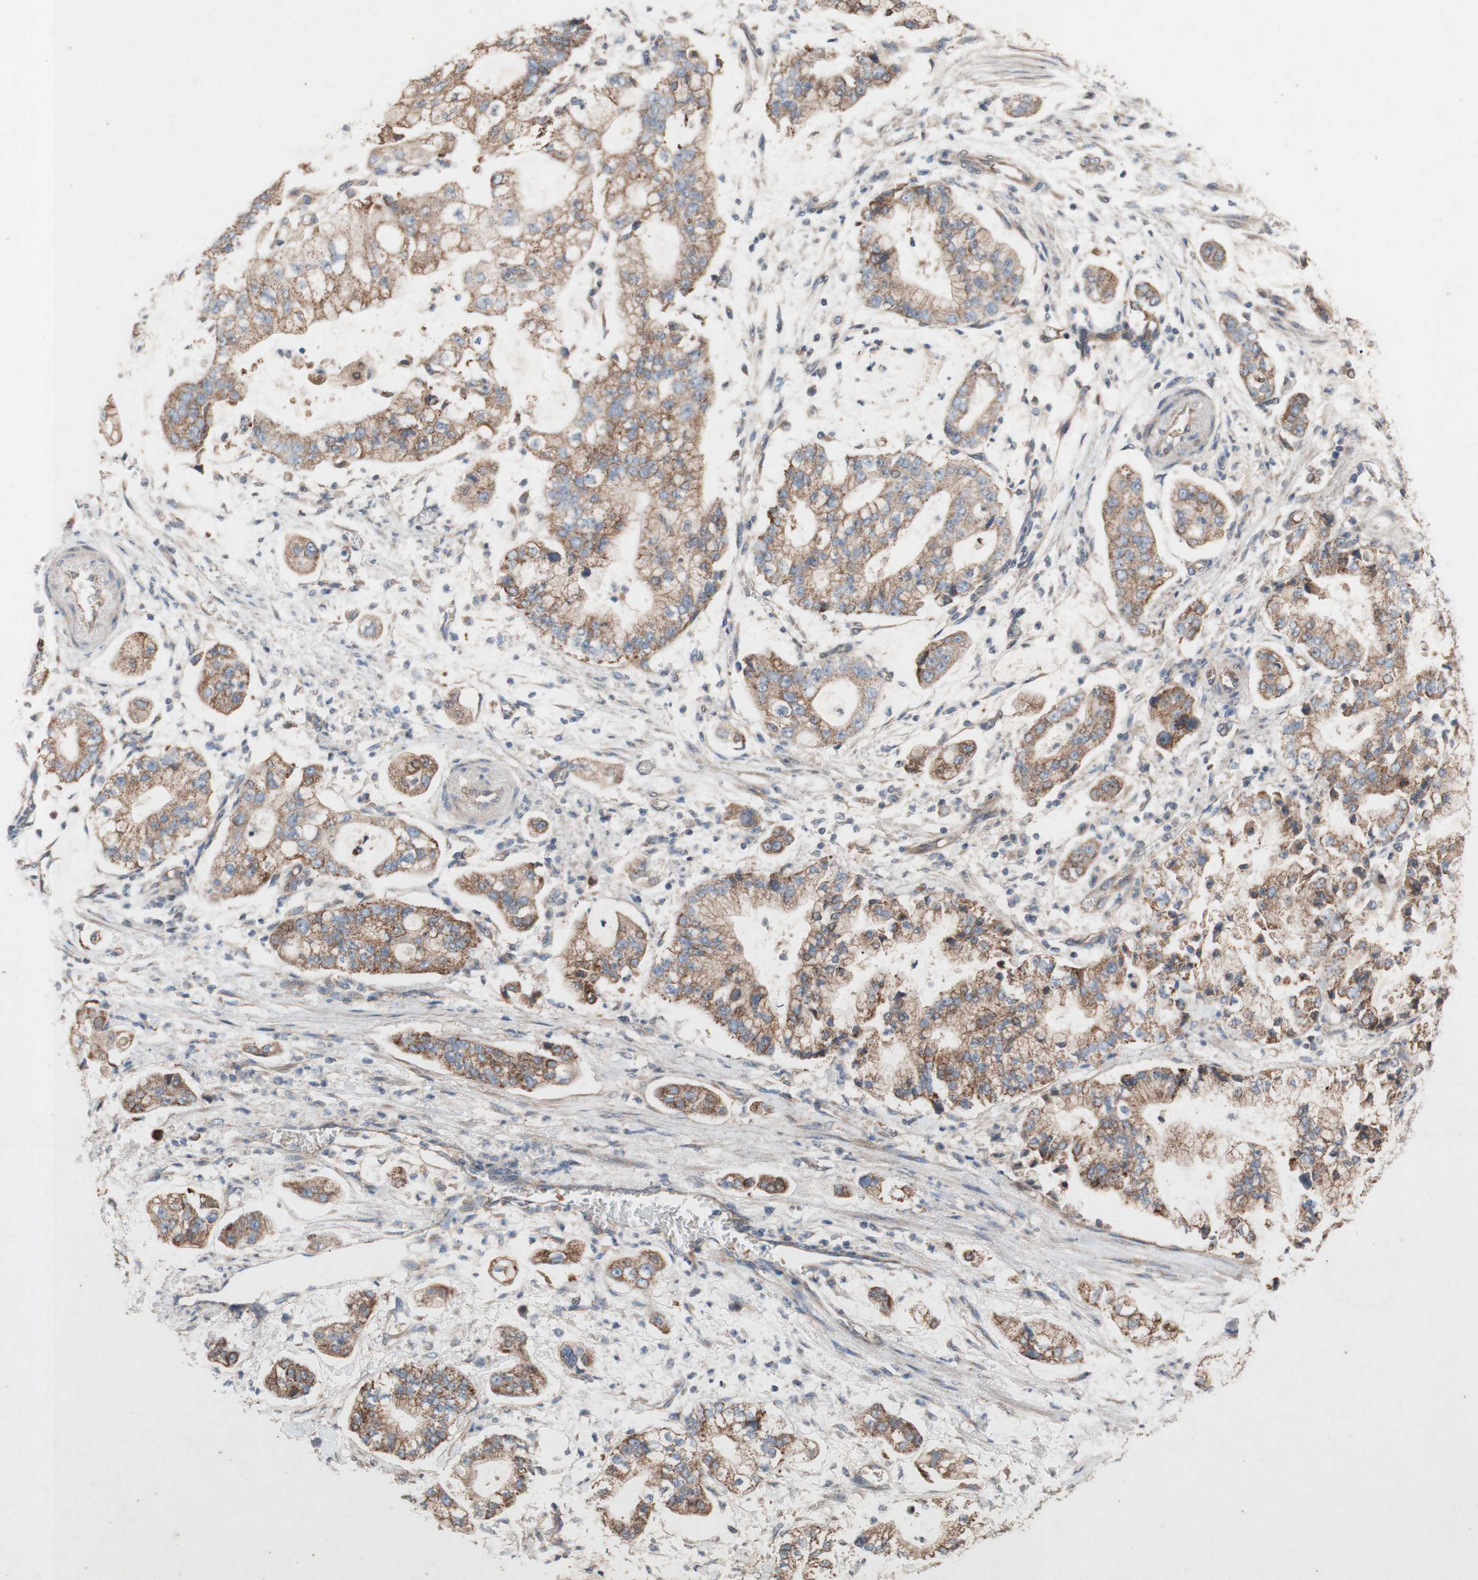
{"staining": {"intensity": "moderate", "quantity": ">75%", "location": "cytoplasmic/membranous"}, "tissue": "stomach cancer", "cell_type": "Tumor cells", "image_type": "cancer", "snomed": [{"axis": "morphology", "description": "Adenocarcinoma, NOS"}, {"axis": "topography", "description": "Stomach"}], "caption": "Immunohistochemical staining of stomach cancer (adenocarcinoma) reveals medium levels of moderate cytoplasmic/membranous staining in about >75% of tumor cells.", "gene": "TST", "patient": {"sex": "male", "age": 76}}